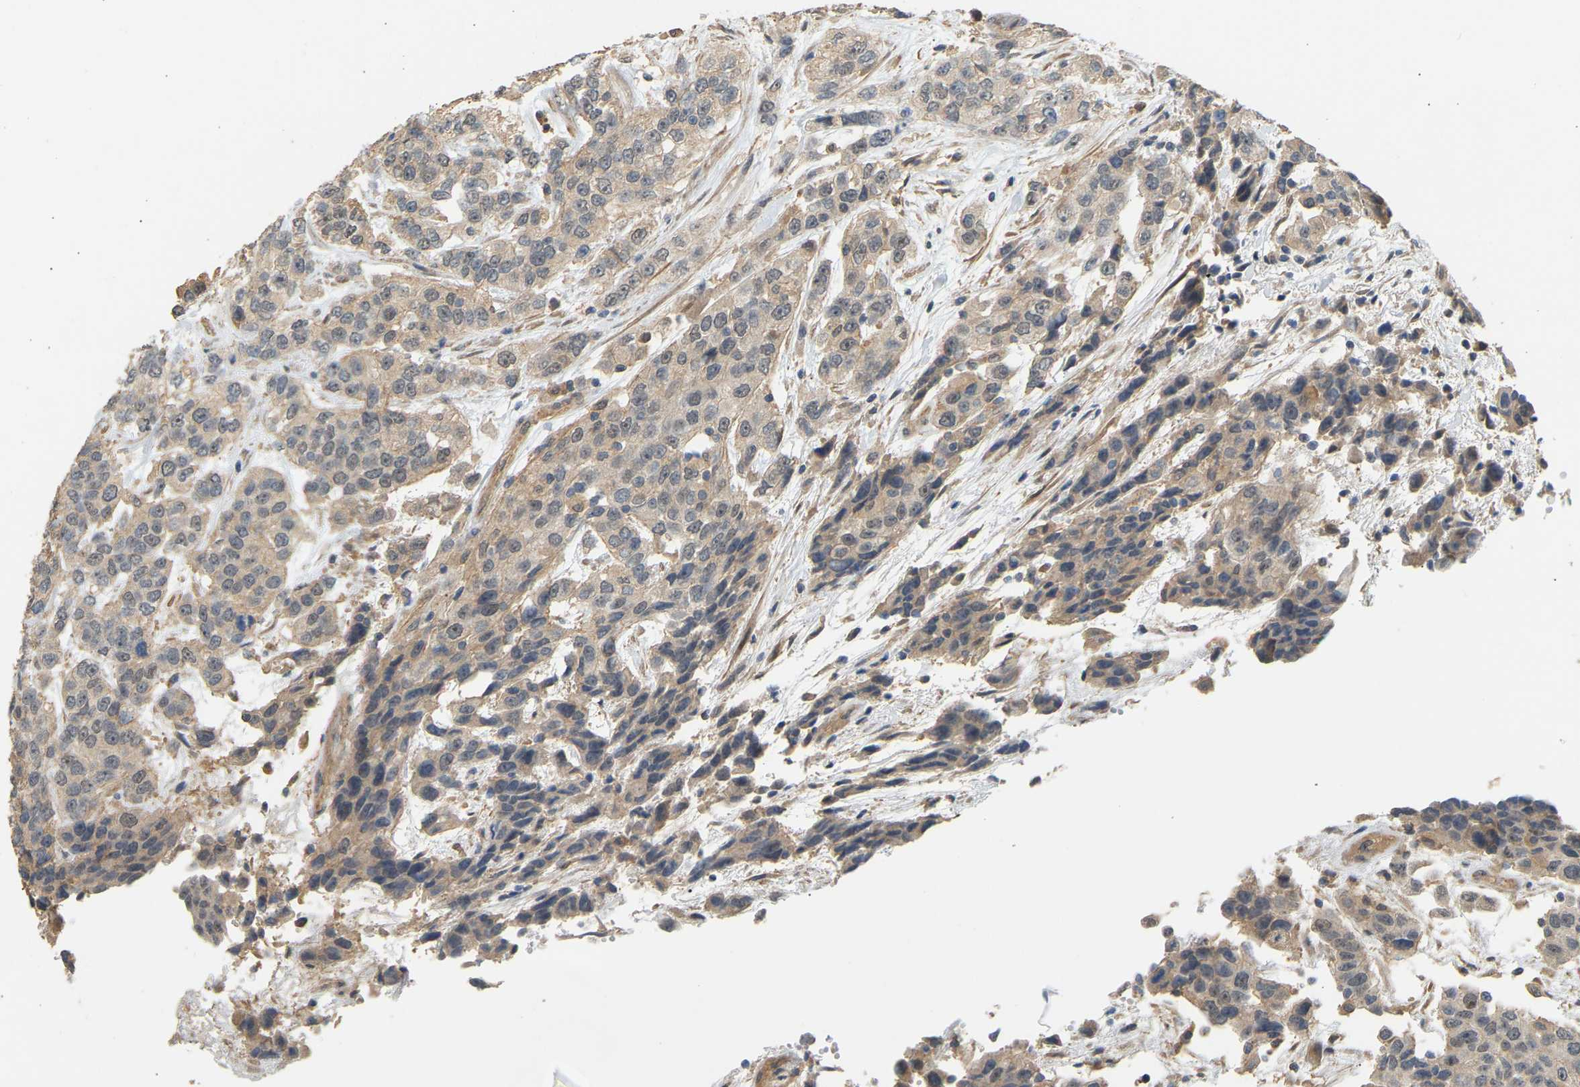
{"staining": {"intensity": "weak", "quantity": "25%-75%", "location": "cytoplasmic/membranous"}, "tissue": "urothelial cancer", "cell_type": "Tumor cells", "image_type": "cancer", "snomed": [{"axis": "morphology", "description": "Urothelial carcinoma, High grade"}, {"axis": "topography", "description": "Urinary bladder"}], "caption": "Immunohistochemical staining of urothelial cancer demonstrates weak cytoplasmic/membranous protein positivity in about 25%-75% of tumor cells. The protein of interest is stained brown, and the nuclei are stained in blue (DAB IHC with brightfield microscopy, high magnification).", "gene": "RGL1", "patient": {"sex": "female", "age": 80}}